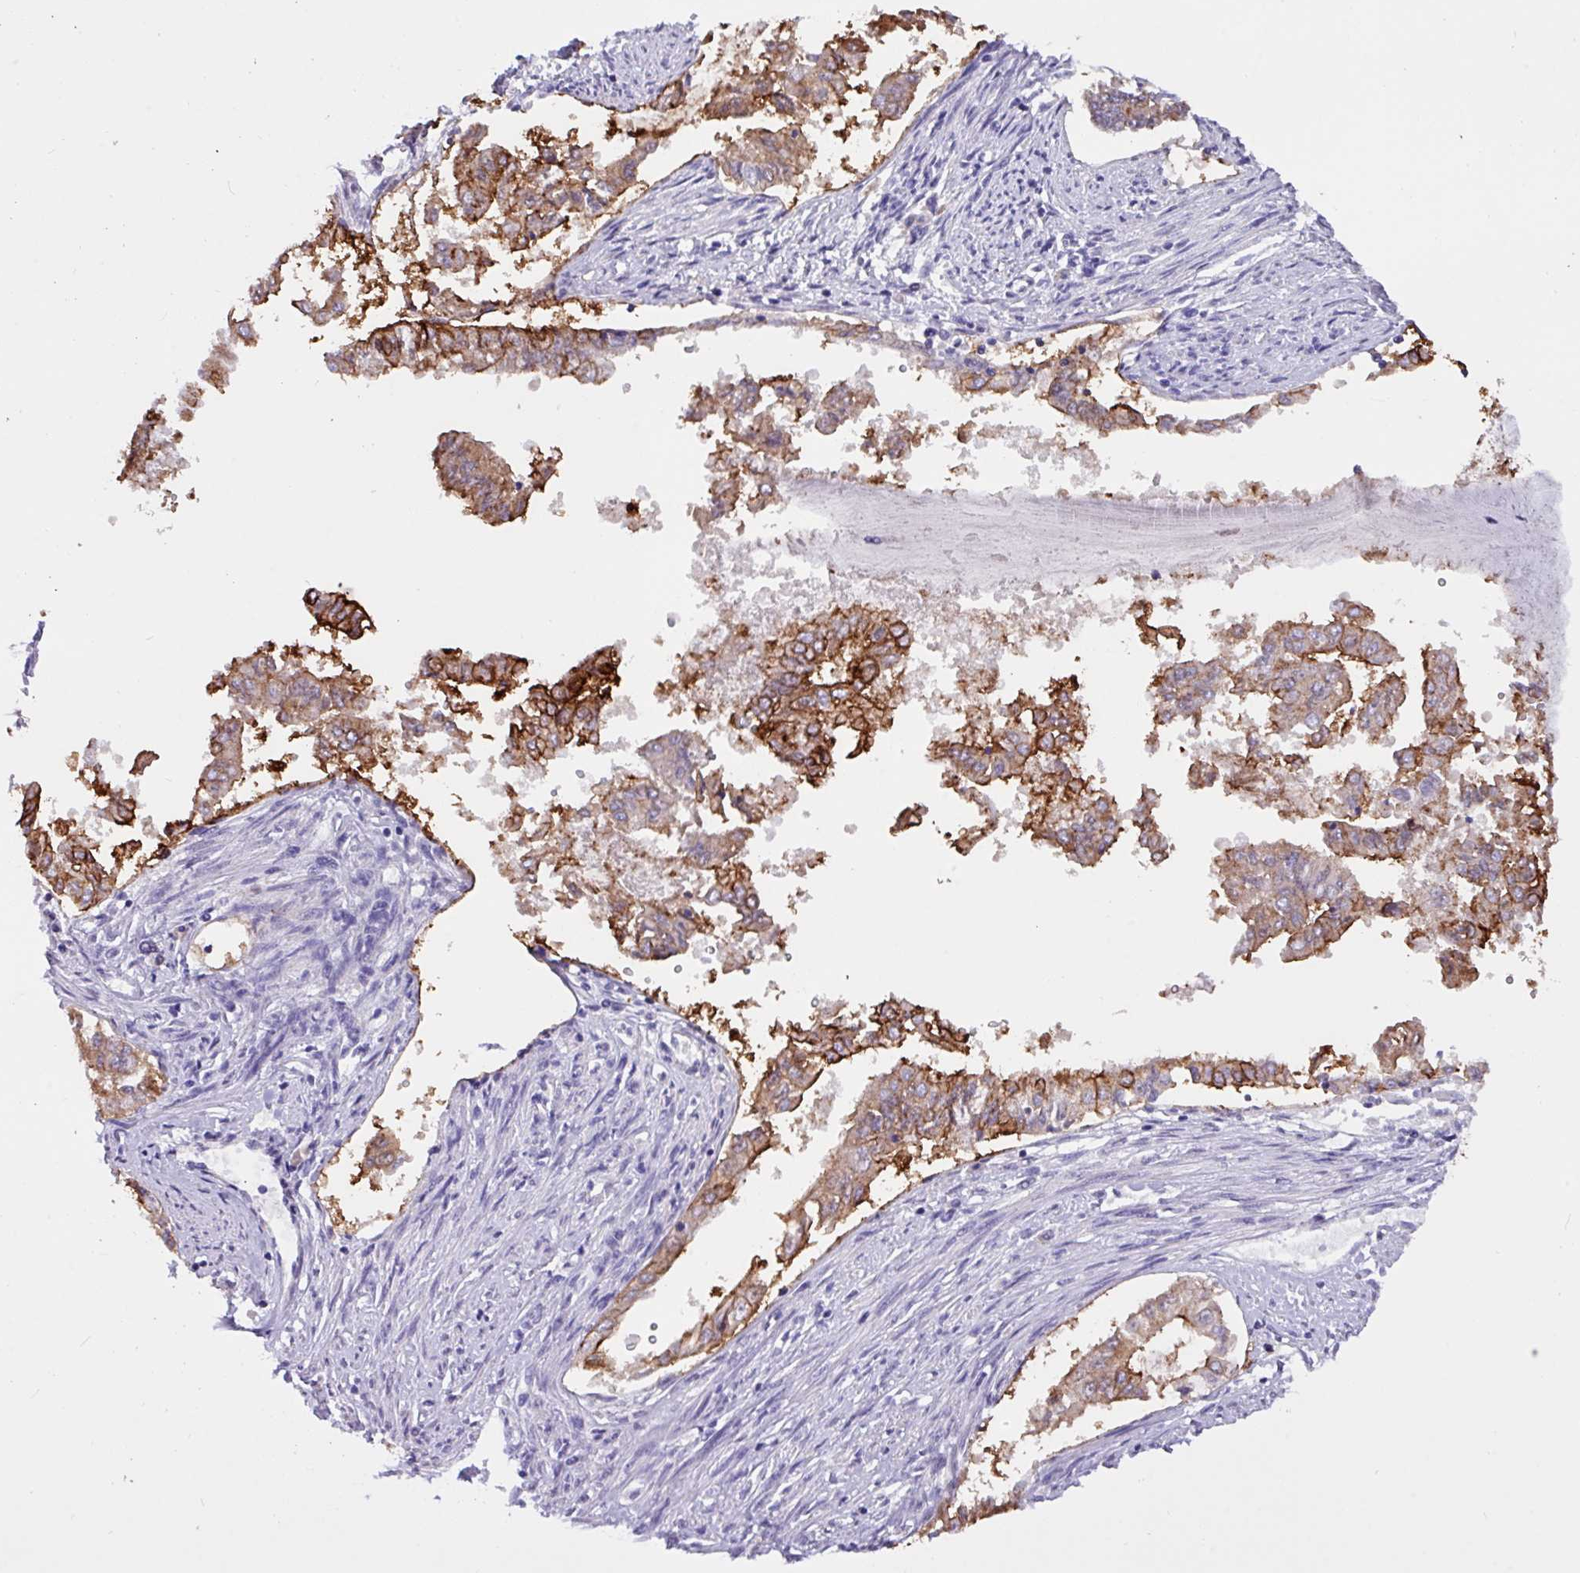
{"staining": {"intensity": "strong", "quantity": "25%-75%", "location": "cytoplasmic/membranous"}, "tissue": "endometrial cancer", "cell_type": "Tumor cells", "image_type": "cancer", "snomed": [{"axis": "morphology", "description": "Adenocarcinoma, NOS"}, {"axis": "topography", "description": "Endometrium"}], "caption": "Immunohistochemistry (IHC) micrograph of human endometrial adenocarcinoma stained for a protein (brown), which exhibits high levels of strong cytoplasmic/membranous positivity in approximately 25%-75% of tumor cells.", "gene": "EPCAM", "patient": {"sex": "female", "age": 76}}